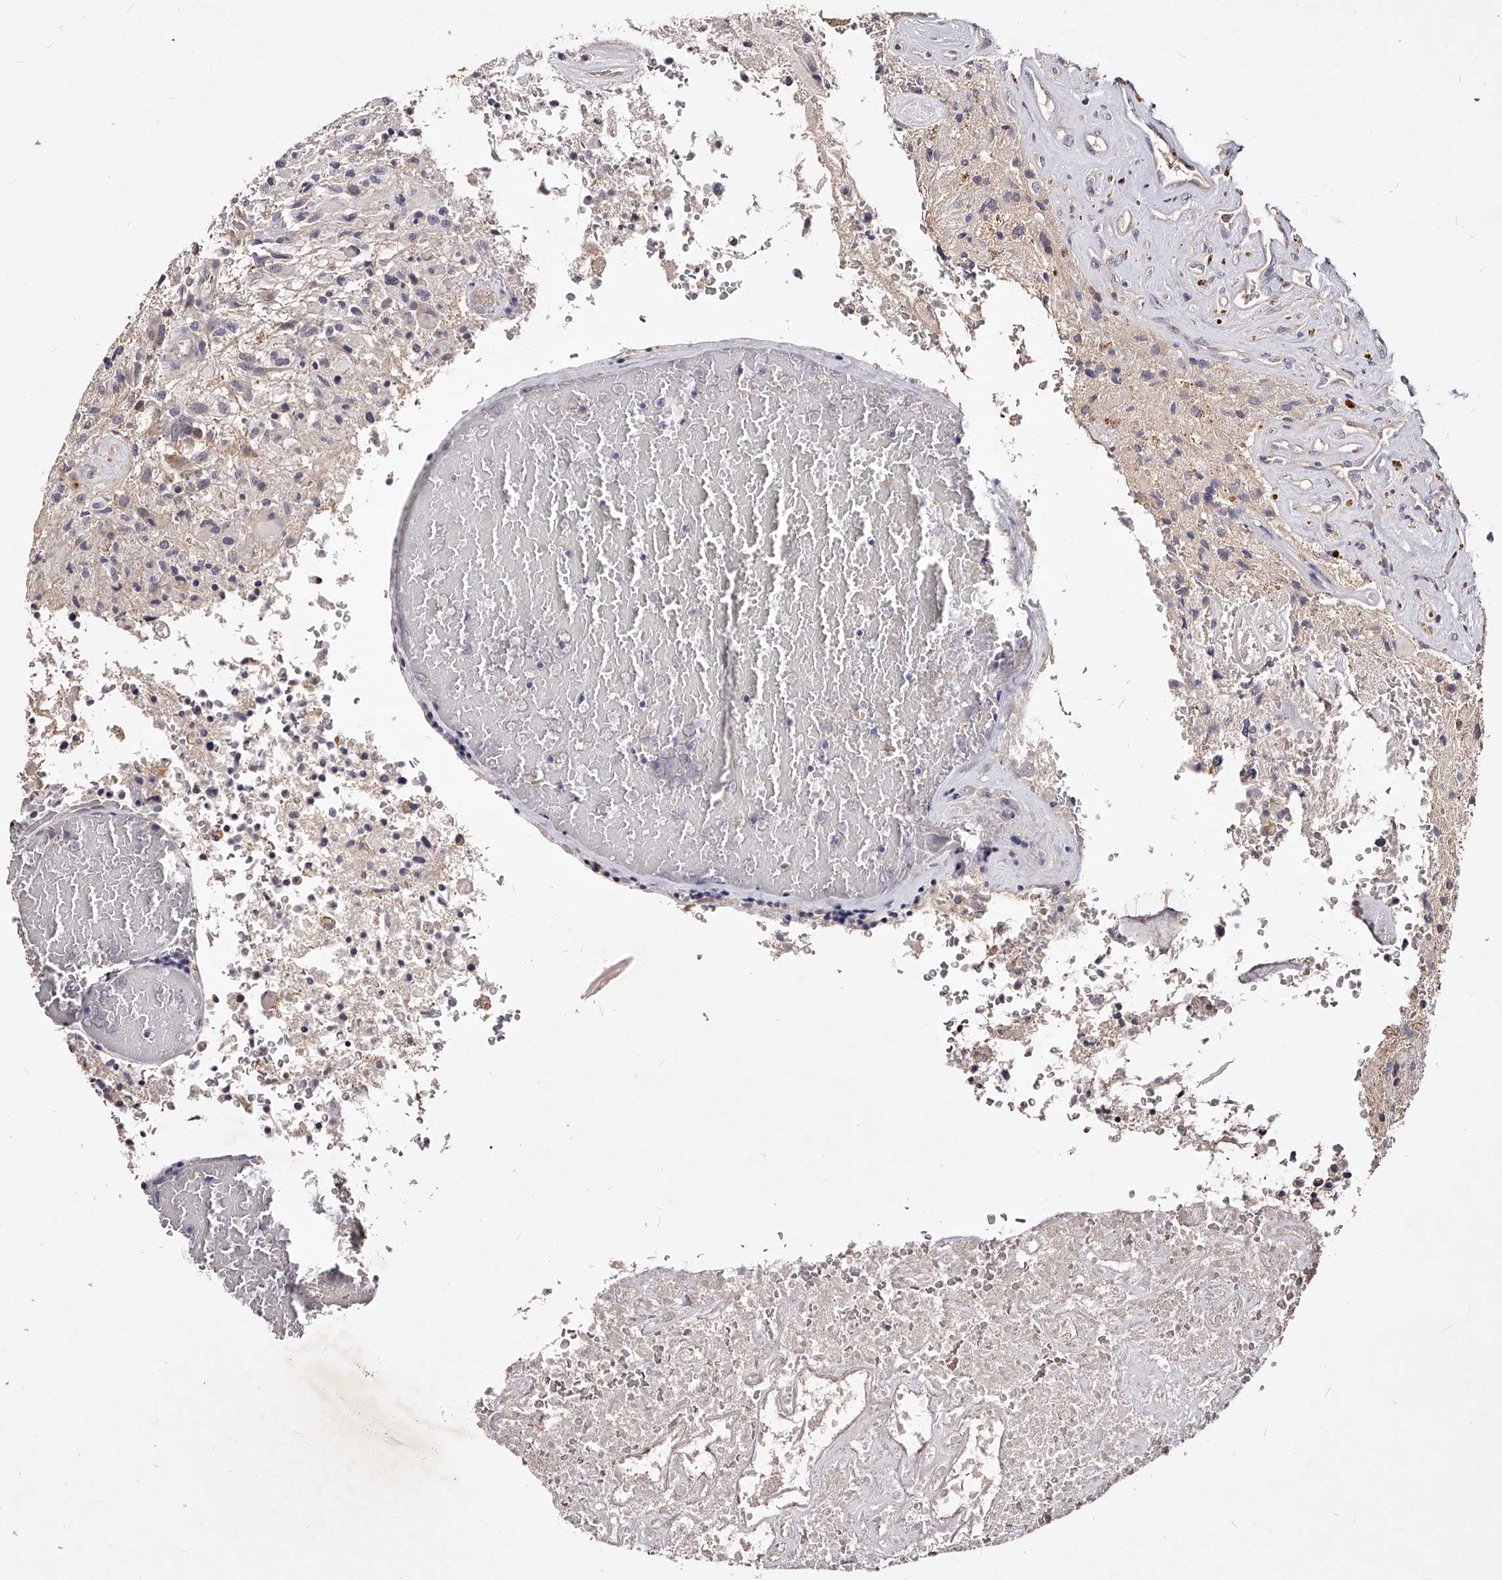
{"staining": {"intensity": "negative", "quantity": "none", "location": "none"}, "tissue": "glioma", "cell_type": "Tumor cells", "image_type": "cancer", "snomed": [{"axis": "morphology", "description": "Glioma, malignant, High grade"}, {"axis": "topography", "description": "Brain"}], "caption": "DAB immunohistochemical staining of malignant high-grade glioma shows no significant expression in tumor cells. (Stains: DAB (3,3'-diaminobenzidine) IHC with hematoxylin counter stain, Microscopy: brightfield microscopy at high magnification).", "gene": "PHACTR1", "patient": {"sex": "male", "age": 72}}